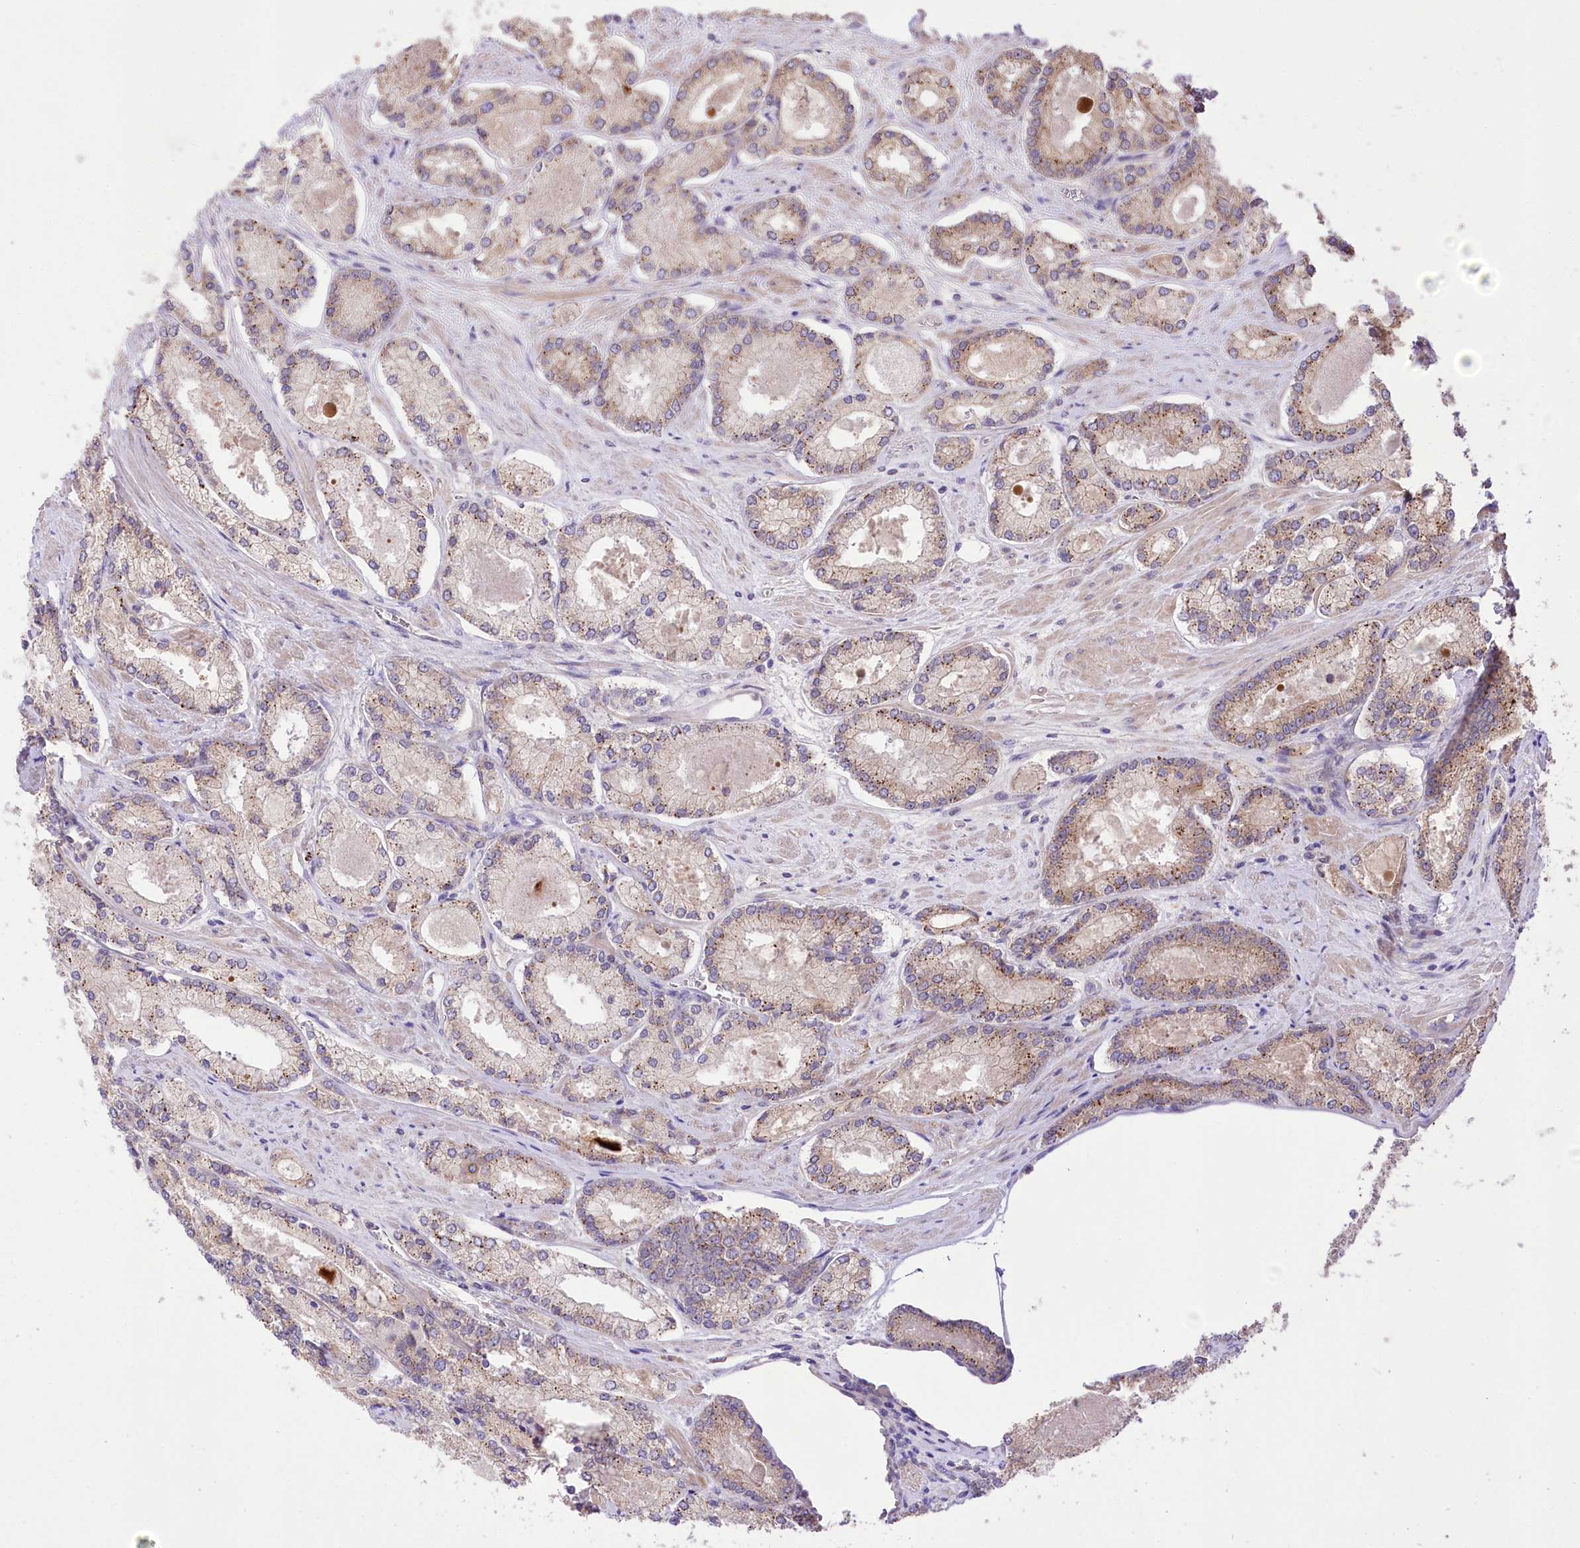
{"staining": {"intensity": "weak", "quantity": "25%-75%", "location": "cytoplasmic/membranous"}, "tissue": "prostate cancer", "cell_type": "Tumor cells", "image_type": "cancer", "snomed": [{"axis": "morphology", "description": "Adenocarcinoma, Low grade"}, {"axis": "topography", "description": "Prostate"}], "caption": "Prostate adenocarcinoma (low-grade) stained for a protein displays weak cytoplasmic/membranous positivity in tumor cells.", "gene": "HELT", "patient": {"sex": "male", "age": 74}}